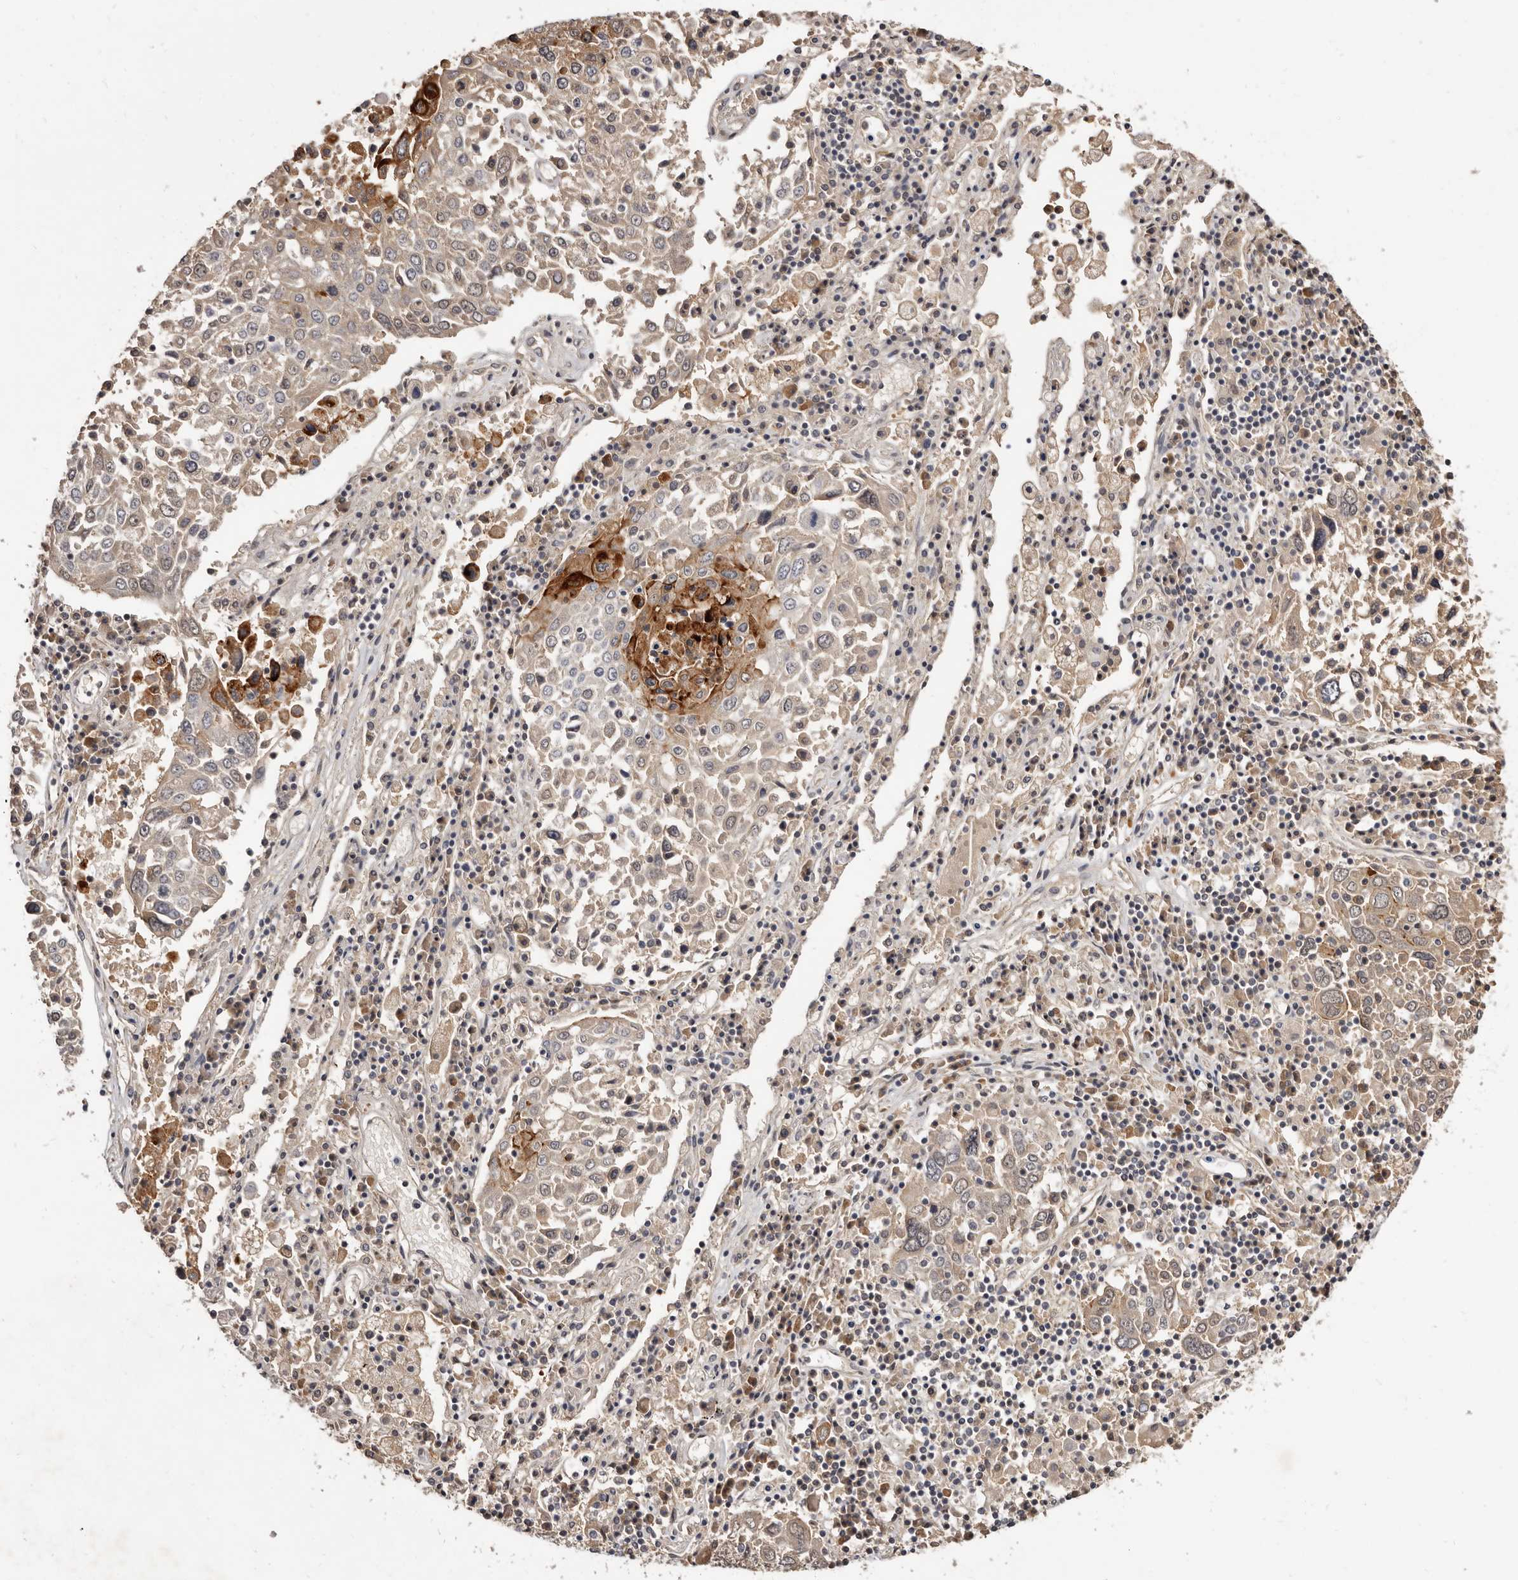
{"staining": {"intensity": "strong", "quantity": "<25%", "location": "cytoplasmic/membranous"}, "tissue": "lung cancer", "cell_type": "Tumor cells", "image_type": "cancer", "snomed": [{"axis": "morphology", "description": "Squamous cell carcinoma, NOS"}, {"axis": "topography", "description": "Lung"}], "caption": "This micrograph demonstrates lung cancer (squamous cell carcinoma) stained with IHC to label a protein in brown. The cytoplasmic/membranous of tumor cells show strong positivity for the protein. Nuclei are counter-stained blue.", "gene": "INAVA", "patient": {"sex": "male", "age": 65}}